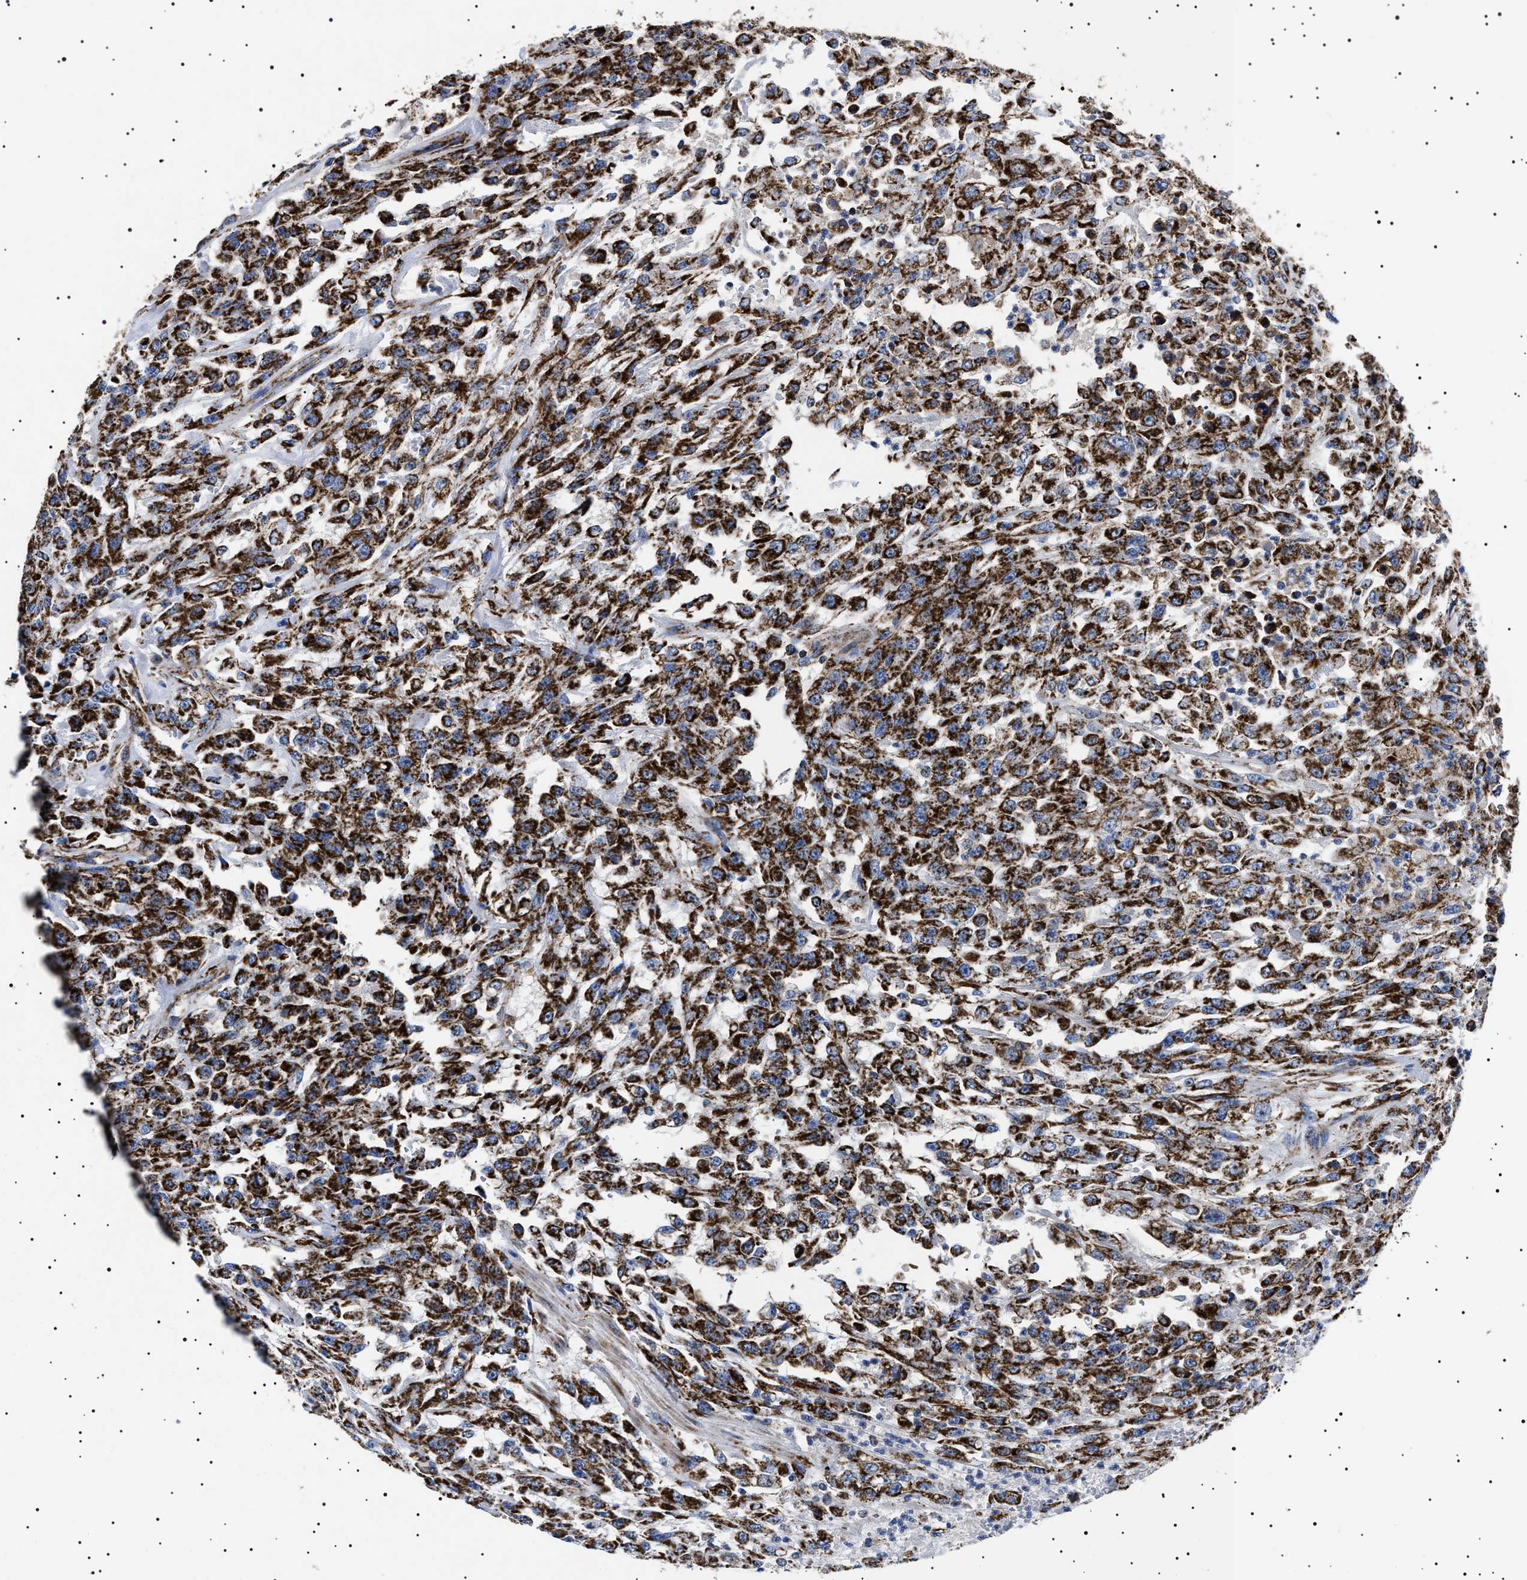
{"staining": {"intensity": "strong", "quantity": ">75%", "location": "cytoplasmic/membranous"}, "tissue": "urothelial cancer", "cell_type": "Tumor cells", "image_type": "cancer", "snomed": [{"axis": "morphology", "description": "Urothelial carcinoma, High grade"}, {"axis": "topography", "description": "Urinary bladder"}], "caption": "Urothelial cancer tissue exhibits strong cytoplasmic/membranous staining in about >75% of tumor cells", "gene": "CHRDL2", "patient": {"sex": "male", "age": 46}}